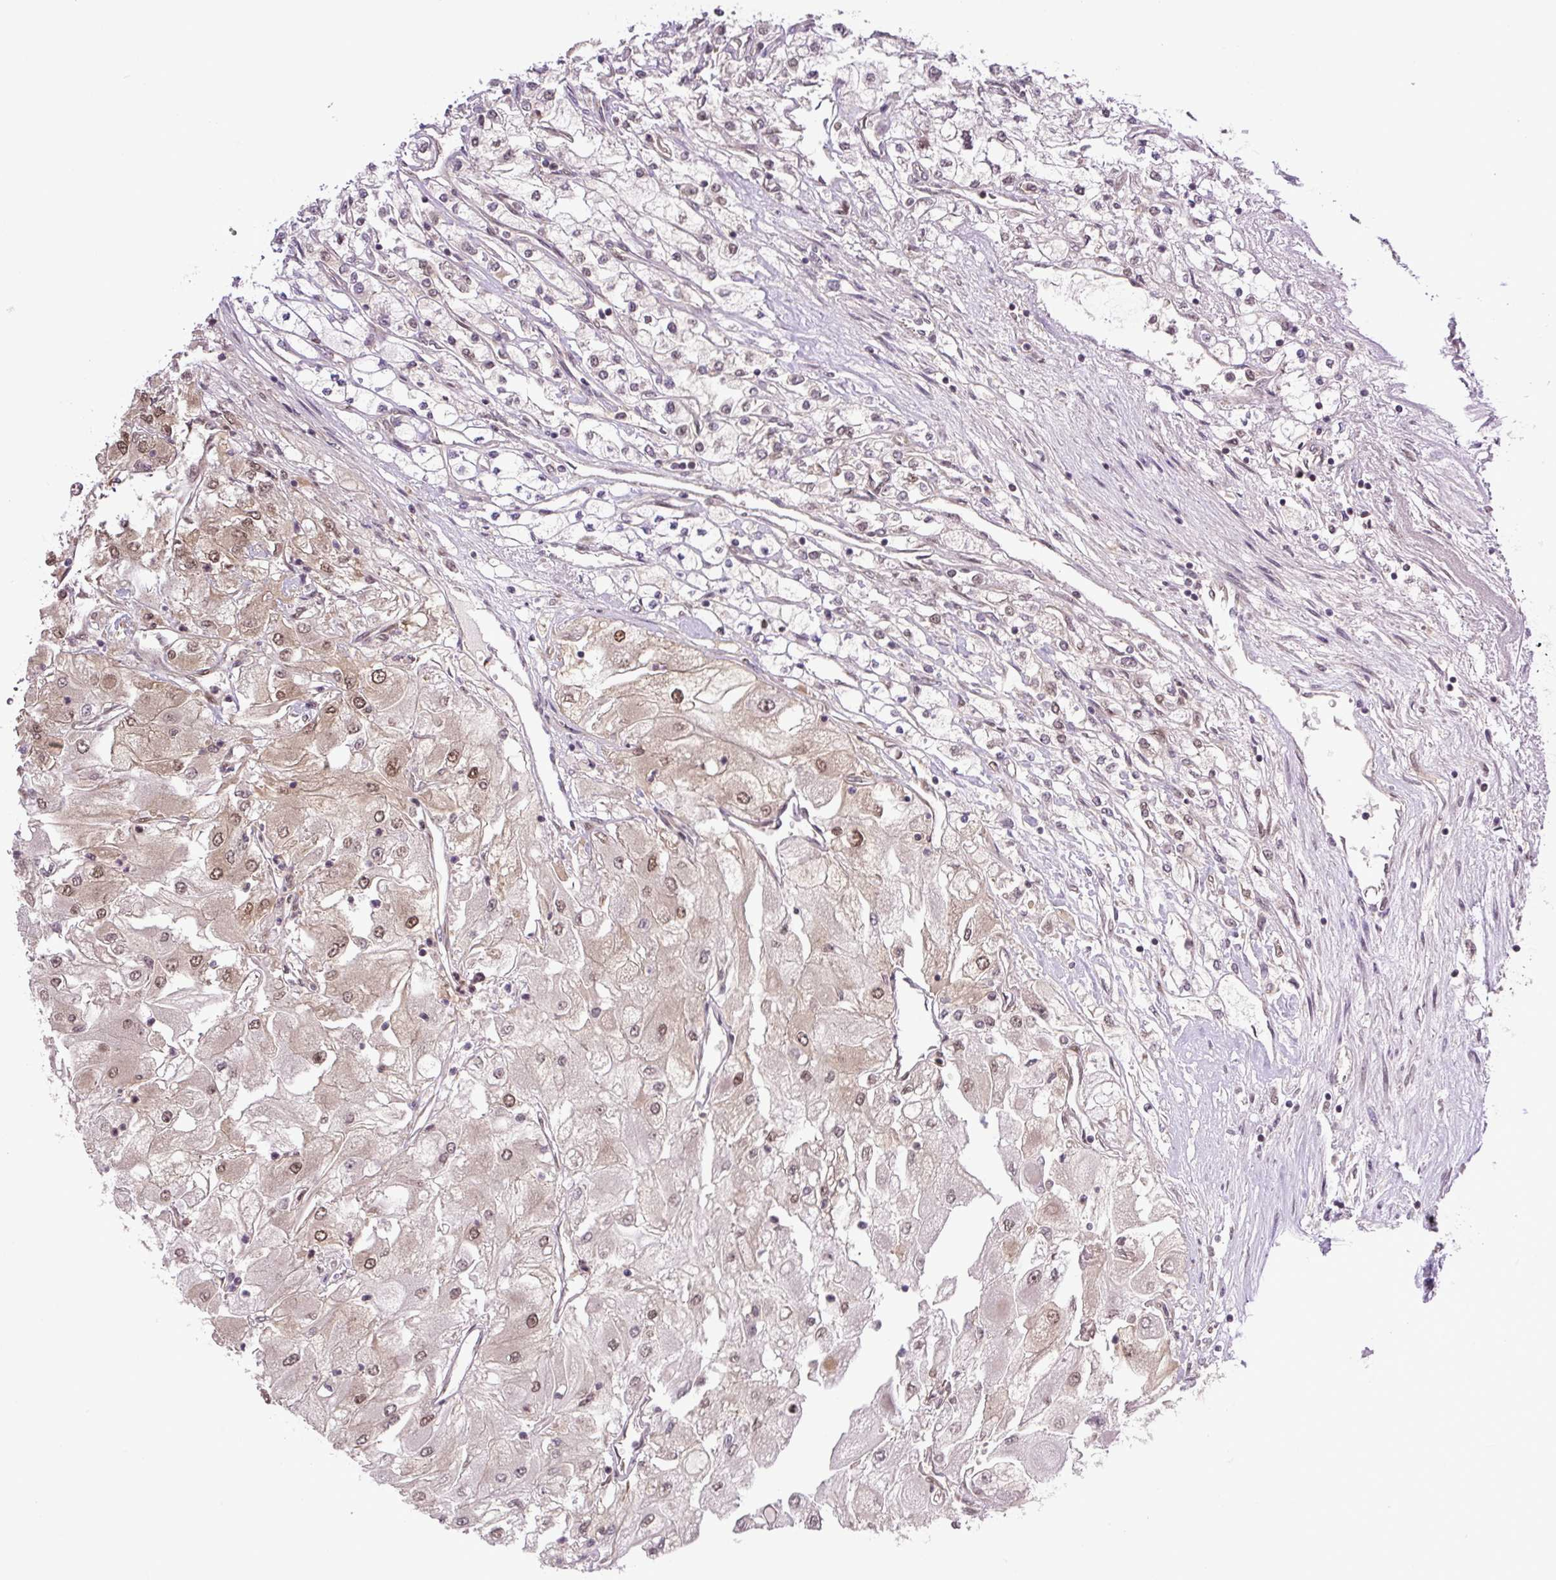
{"staining": {"intensity": "moderate", "quantity": "<25%", "location": "nuclear"}, "tissue": "renal cancer", "cell_type": "Tumor cells", "image_type": "cancer", "snomed": [{"axis": "morphology", "description": "Adenocarcinoma, NOS"}, {"axis": "topography", "description": "Kidney"}], "caption": "DAB immunohistochemical staining of human renal cancer demonstrates moderate nuclear protein staining in about <25% of tumor cells.", "gene": "SGTA", "patient": {"sex": "male", "age": 80}}